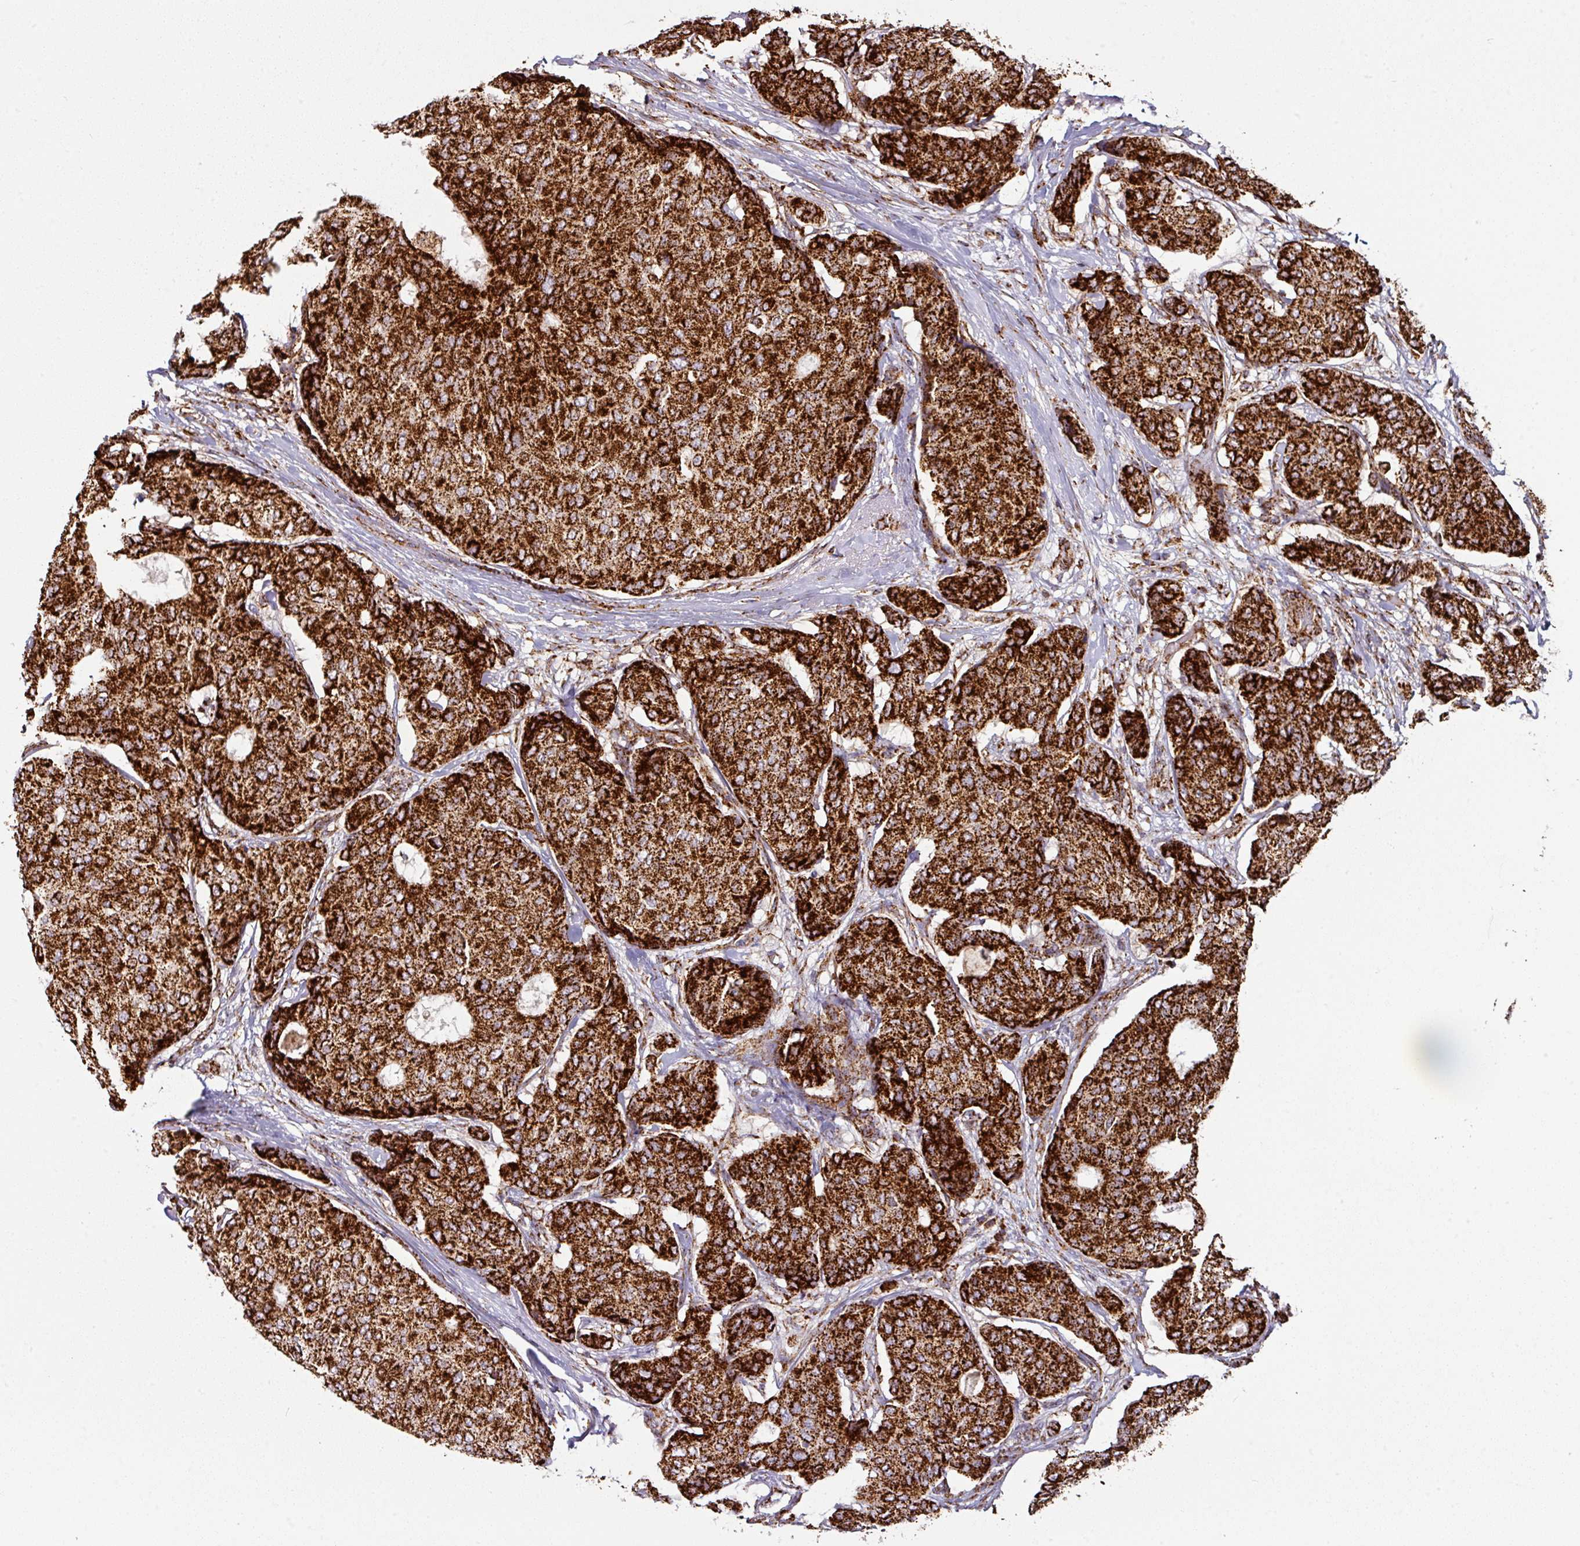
{"staining": {"intensity": "strong", "quantity": ">75%", "location": "cytoplasmic/membranous"}, "tissue": "breast cancer", "cell_type": "Tumor cells", "image_type": "cancer", "snomed": [{"axis": "morphology", "description": "Duct carcinoma"}, {"axis": "topography", "description": "Breast"}], "caption": "Breast cancer (intraductal carcinoma) tissue shows strong cytoplasmic/membranous positivity in approximately >75% of tumor cells, visualized by immunohistochemistry.", "gene": "TRAP1", "patient": {"sex": "female", "age": 75}}